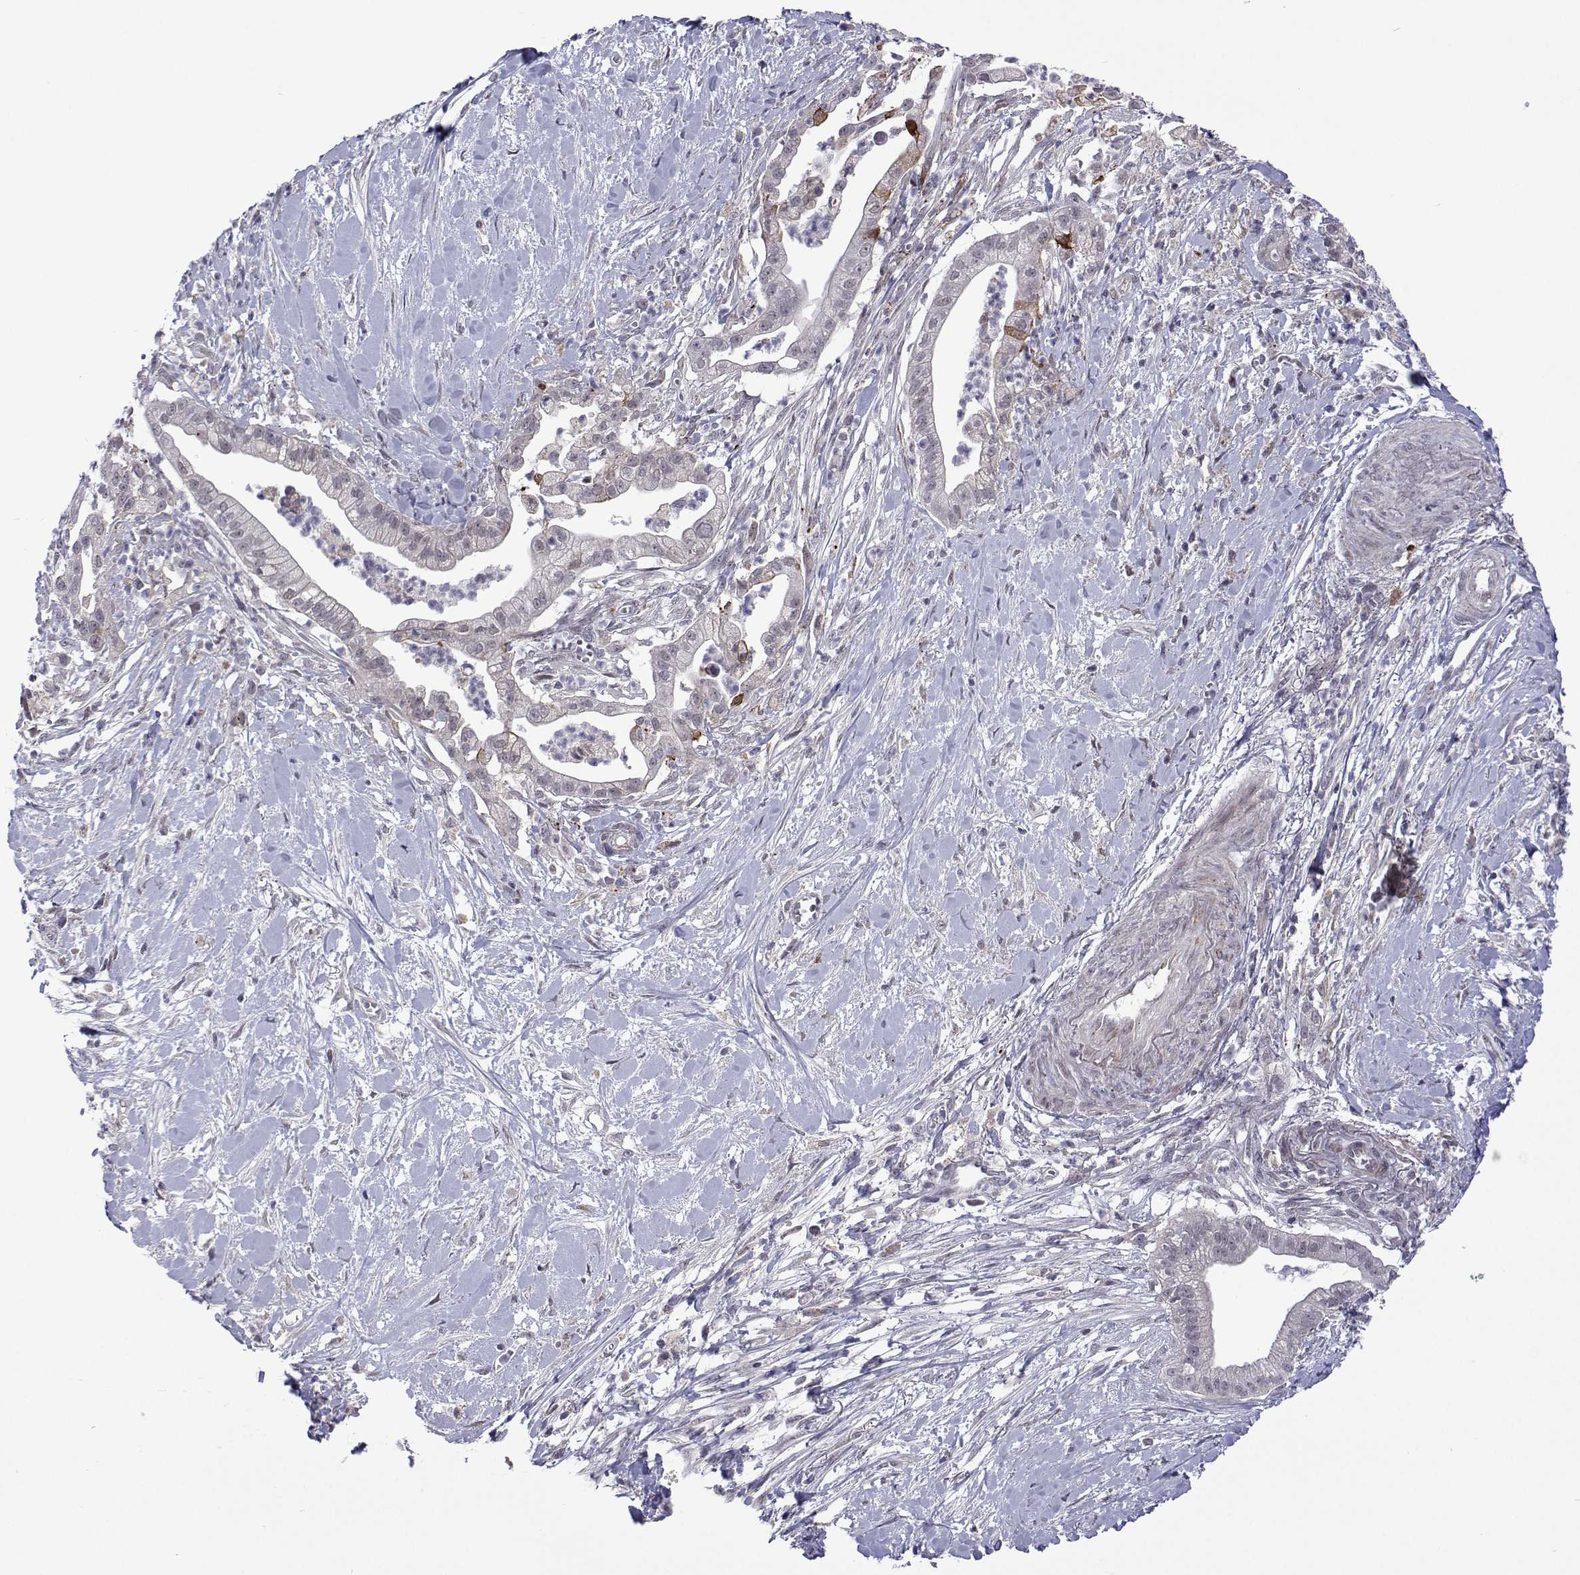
{"staining": {"intensity": "negative", "quantity": "none", "location": "none"}, "tissue": "pancreatic cancer", "cell_type": "Tumor cells", "image_type": "cancer", "snomed": [{"axis": "morphology", "description": "Normal tissue, NOS"}, {"axis": "morphology", "description": "Adenocarcinoma, NOS"}, {"axis": "topography", "description": "Lymph node"}, {"axis": "topography", "description": "Pancreas"}], "caption": "There is no significant expression in tumor cells of pancreatic cancer. (Brightfield microscopy of DAB immunohistochemistry (IHC) at high magnification).", "gene": "EFCAB3", "patient": {"sex": "female", "age": 58}}